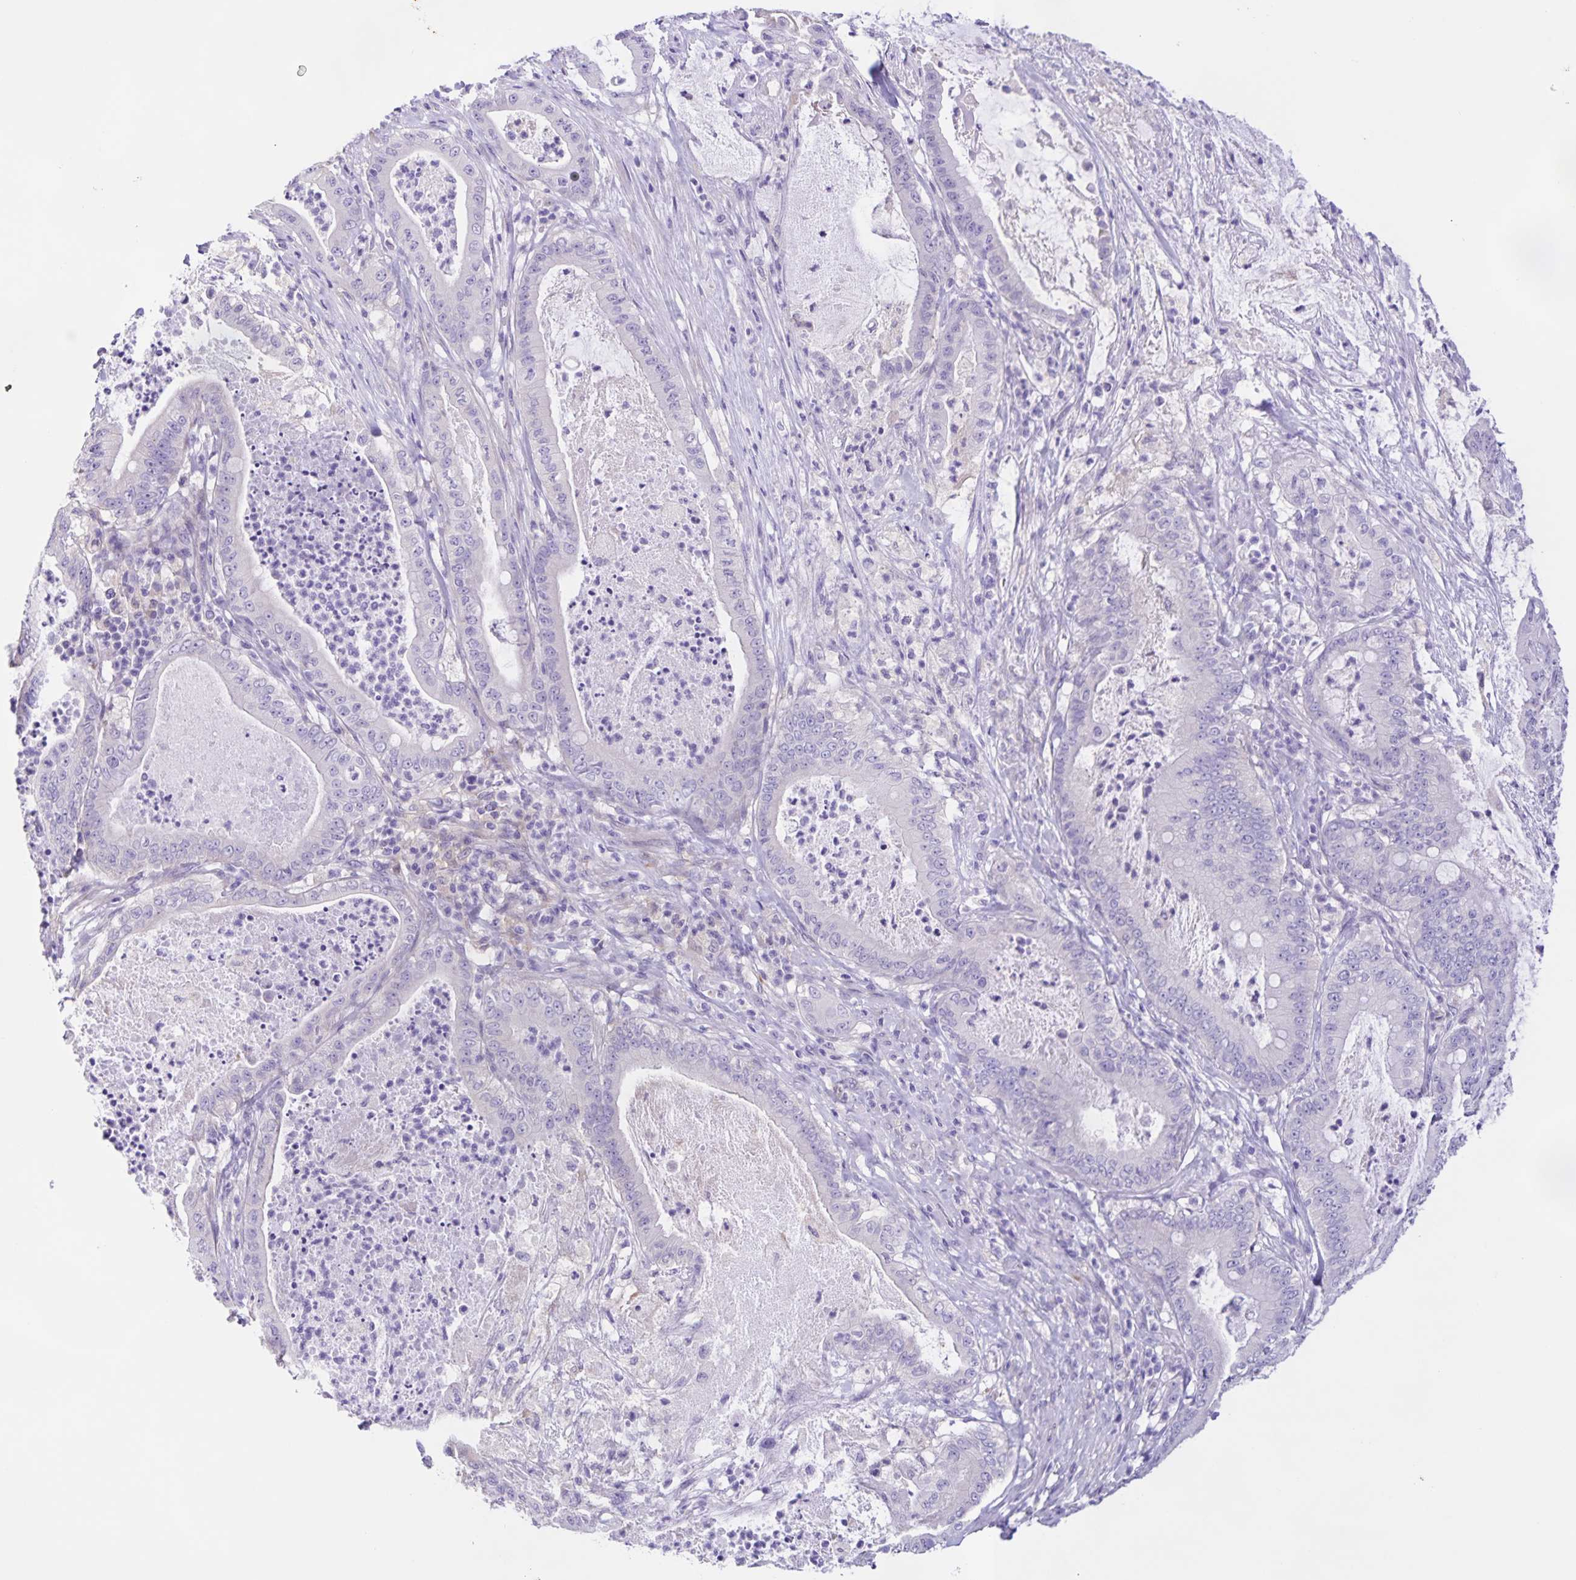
{"staining": {"intensity": "negative", "quantity": "none", "location": "none"}, "tissue": "pancreatic cancer", "cell_type": "Tumor cells", "image_type": "cancer", "snomed": [{"axis": "morphology", "description": "Adenocarcinoma, NOS"}, {"axis": "topography", "description": "Pancreas"}], "caption": "Tumor cells are negative for protein expression in human pancreatic cancer.", "gene": "BOLL", "patient": {"sex": "male", "age": 71}}